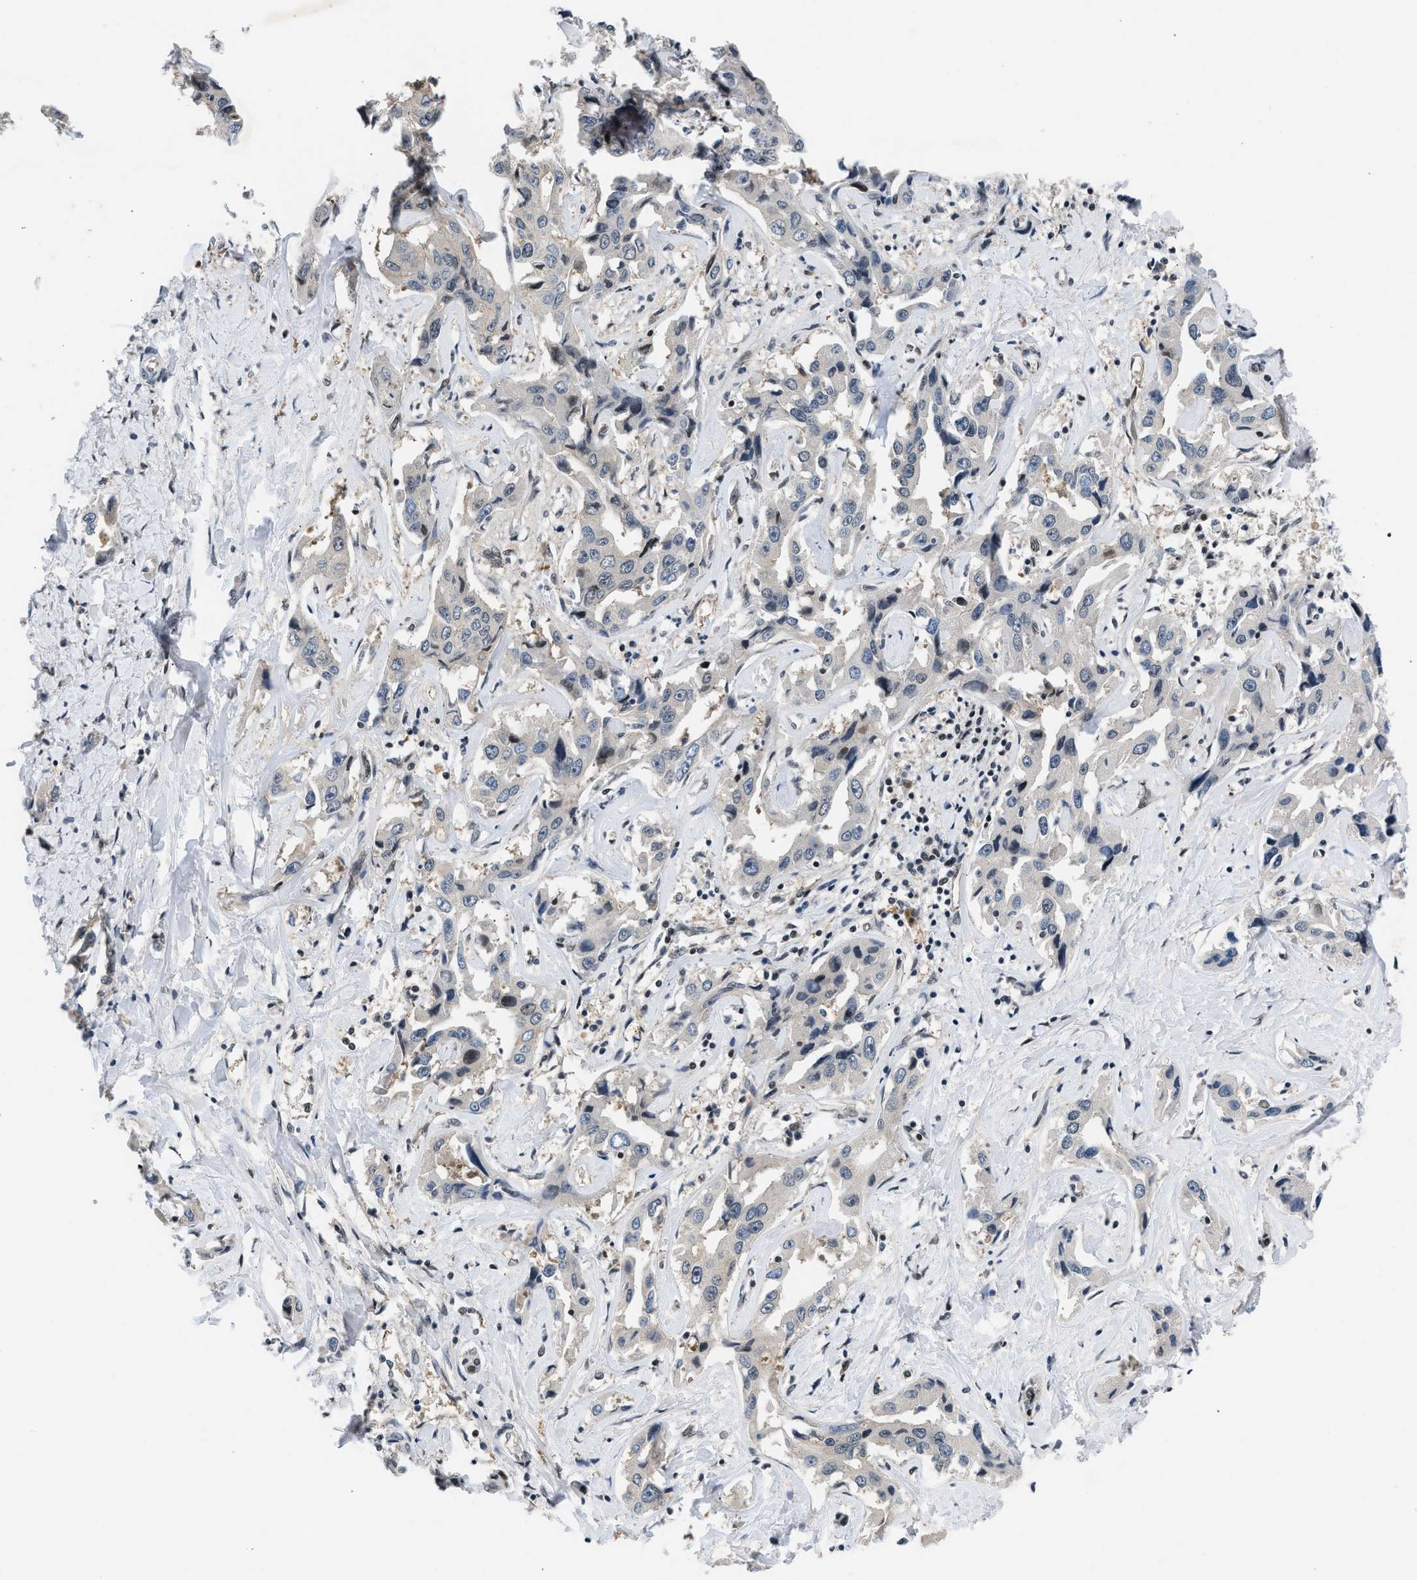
{"staining": {"intensity": "moderate", "quantity": "<25%", "location": "nuclear"}, "tissue": "liver cancer", "cell_type": "Tumor cells", "image_type": "cancer", "snomed": [{"axis": "morphology", "description": "Cholangiocarcinoma"}, {"axis": "topography", "description": "Liver"}], "caption": "IHC (DAB (3,3'-diaminobenzidine)) staining of liver cancer shows moderate nuclear protein expression in approximately <25% of tumor cells. (IHC, brightfield microscopy, high magnification).", "gene": "OLIG3", "patient": {"sex": "male", "age": 59}}